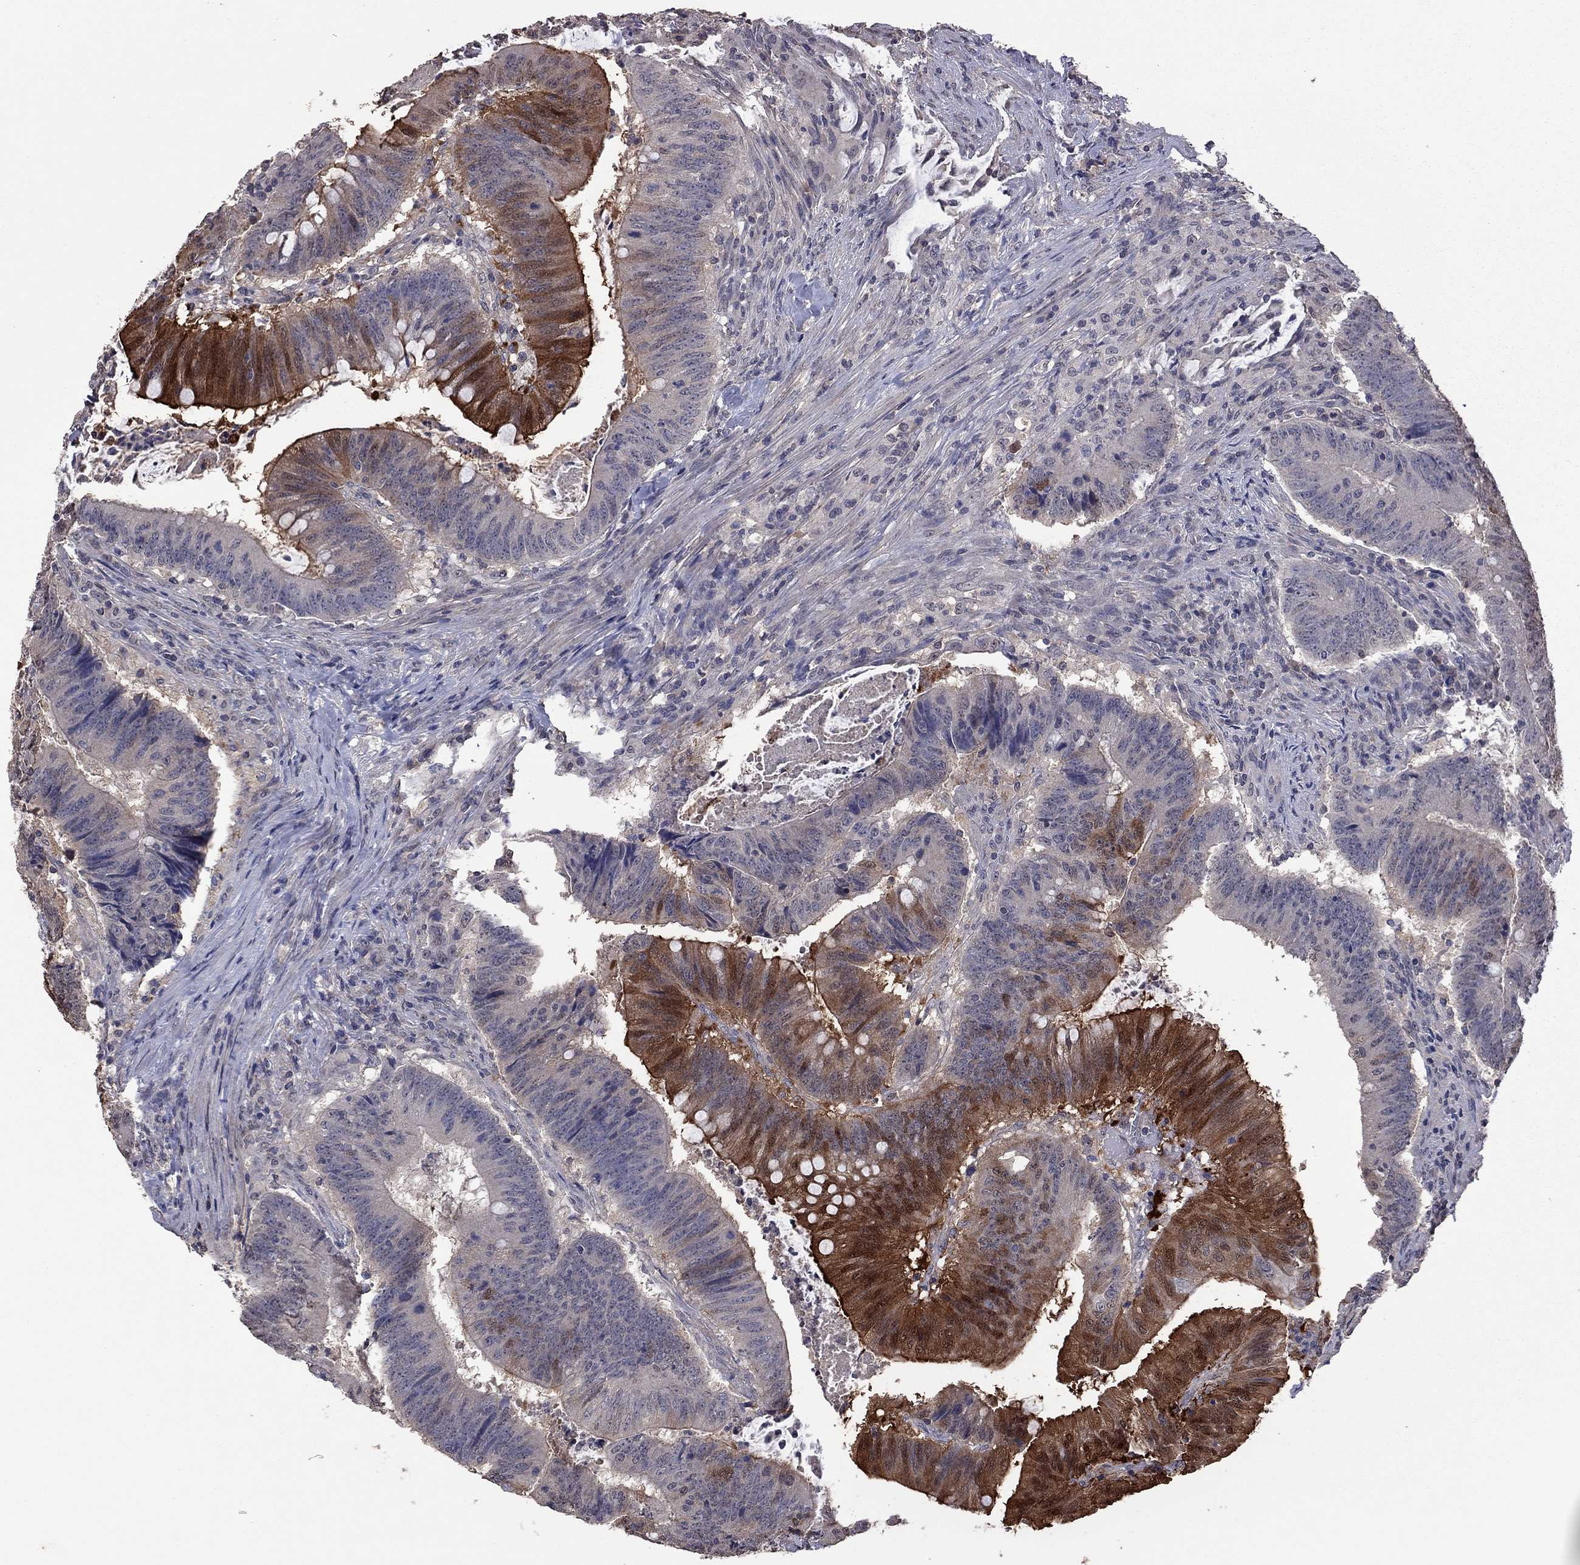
{"staining": {"intensity": "strong", "quantity": "25%-75%", "location": "cytoplasmic/membranous"}, "tissue": "colorectal cancer", "cell_type": "Tumor cells", "image_type": "cancer", "snomed": [{"axis": "morphology", "description": "Adenocarcinoma, NOS"}, {"axis": "topography", "description": "Colon"}], "caption": "Immunohistochemistry histopathology image of adenocarcinoma (colorectal) stained for a protein (brown), which displays high levels of strong cytoplasmic/membranous staining in about 25%-75% of tumor cells.", "gene": "TSNARE1", "patient": {"sex": "female", "age": 87}}